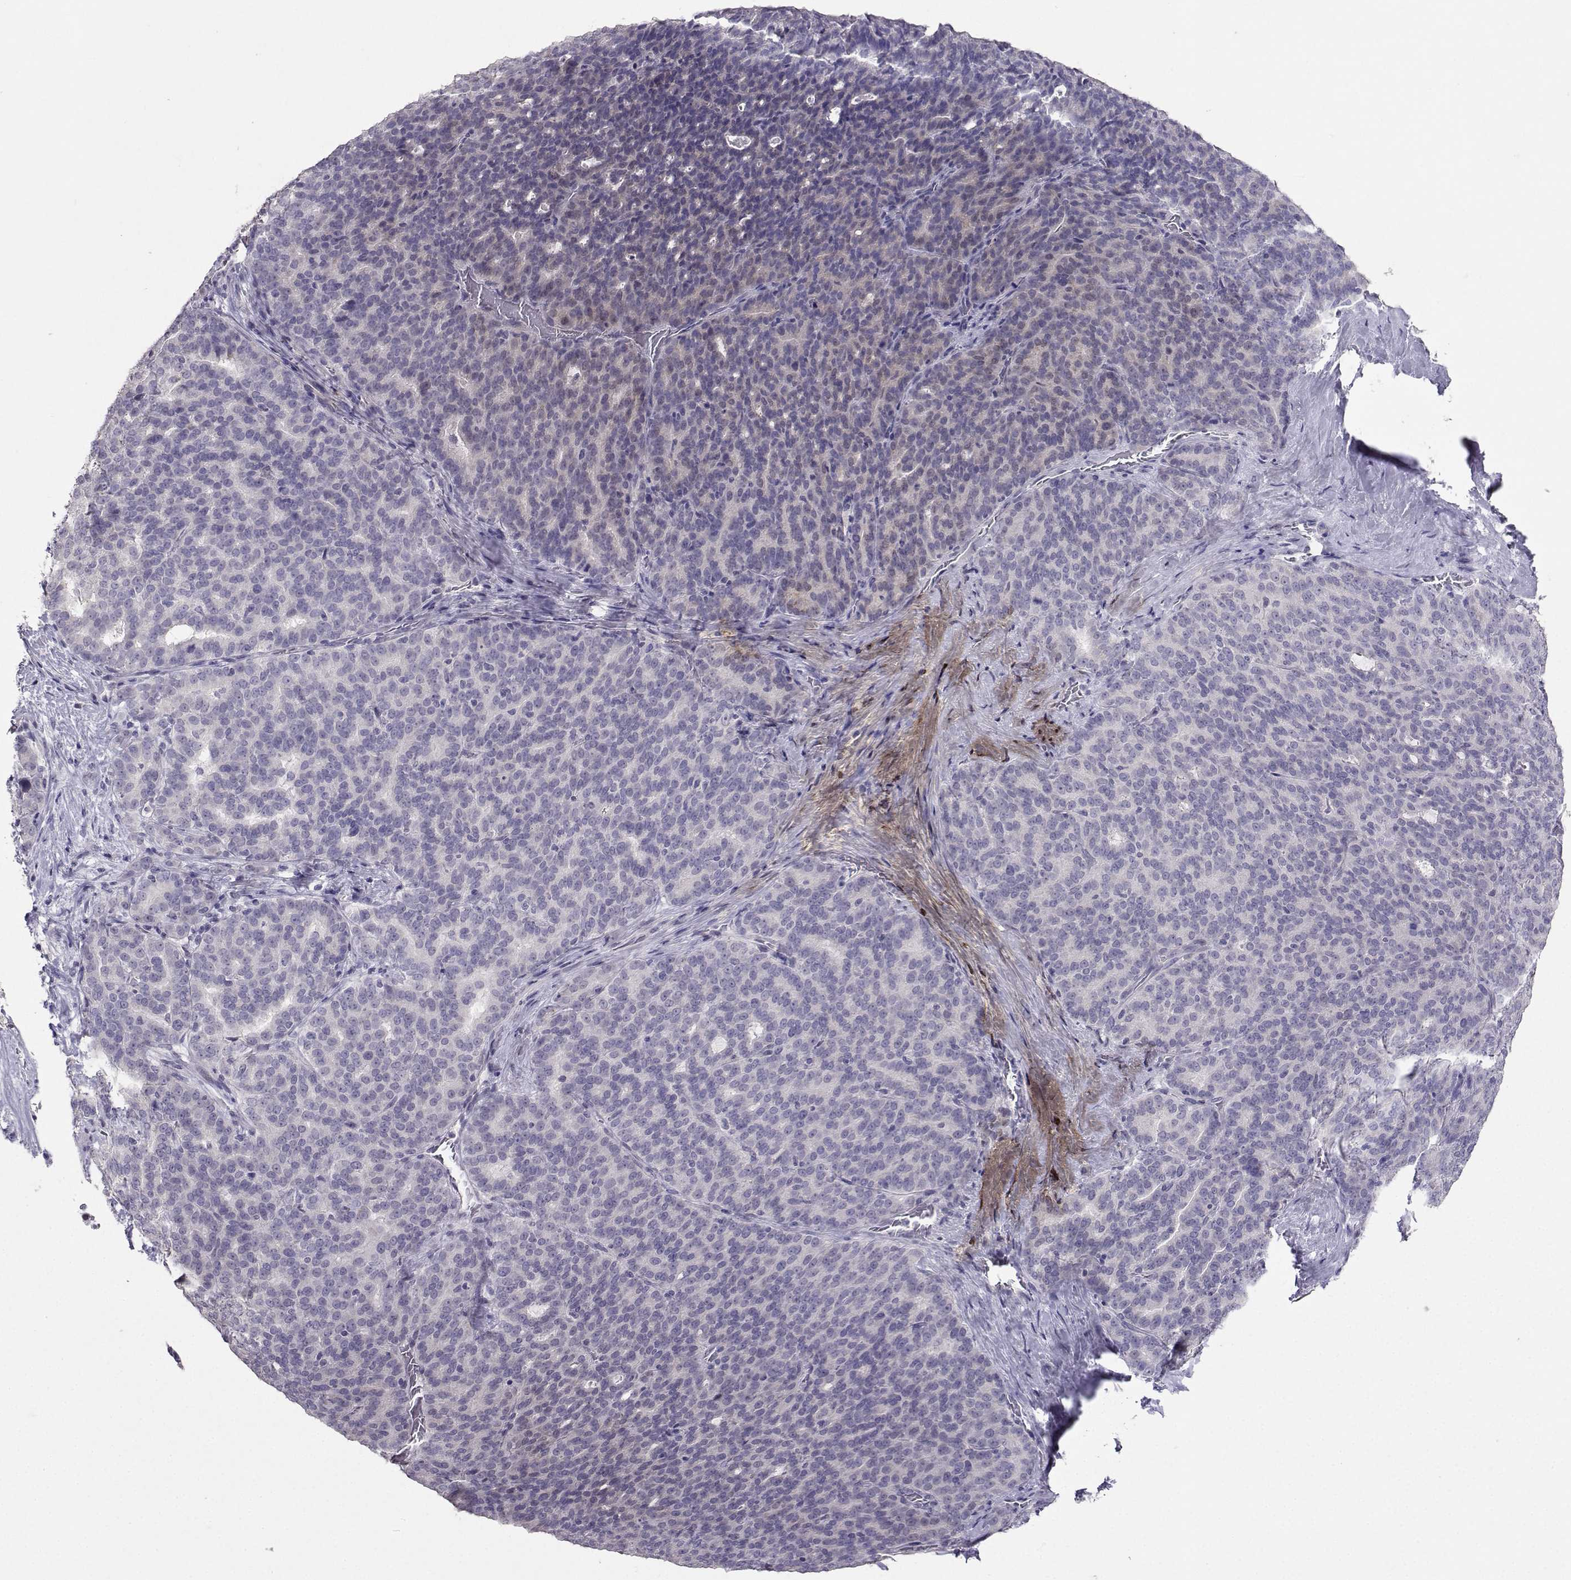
{"staining": {"intensity": "weak", "quantity": "<25%", "location": "cytoplasmic/membranous"}, "tissue": "liver cancer", "cell_type": "Tumor cells", "image_type": "cancer", "snomed": [{"axis": "morphology", "description": "Cholangiocarcinoma"}, {"axis": "topography", "description": "Liver"}], "caption": "Tumor cells are negative for protein expression in human liver cancer (cholangiocarcinoma). (Stains: DAB IHC with hematoxylin counter stain, Microscopy: brightfield microscopy at high magnification).", "gene": "CARTPT", "patient": {"sex": "female", "age": 47}}